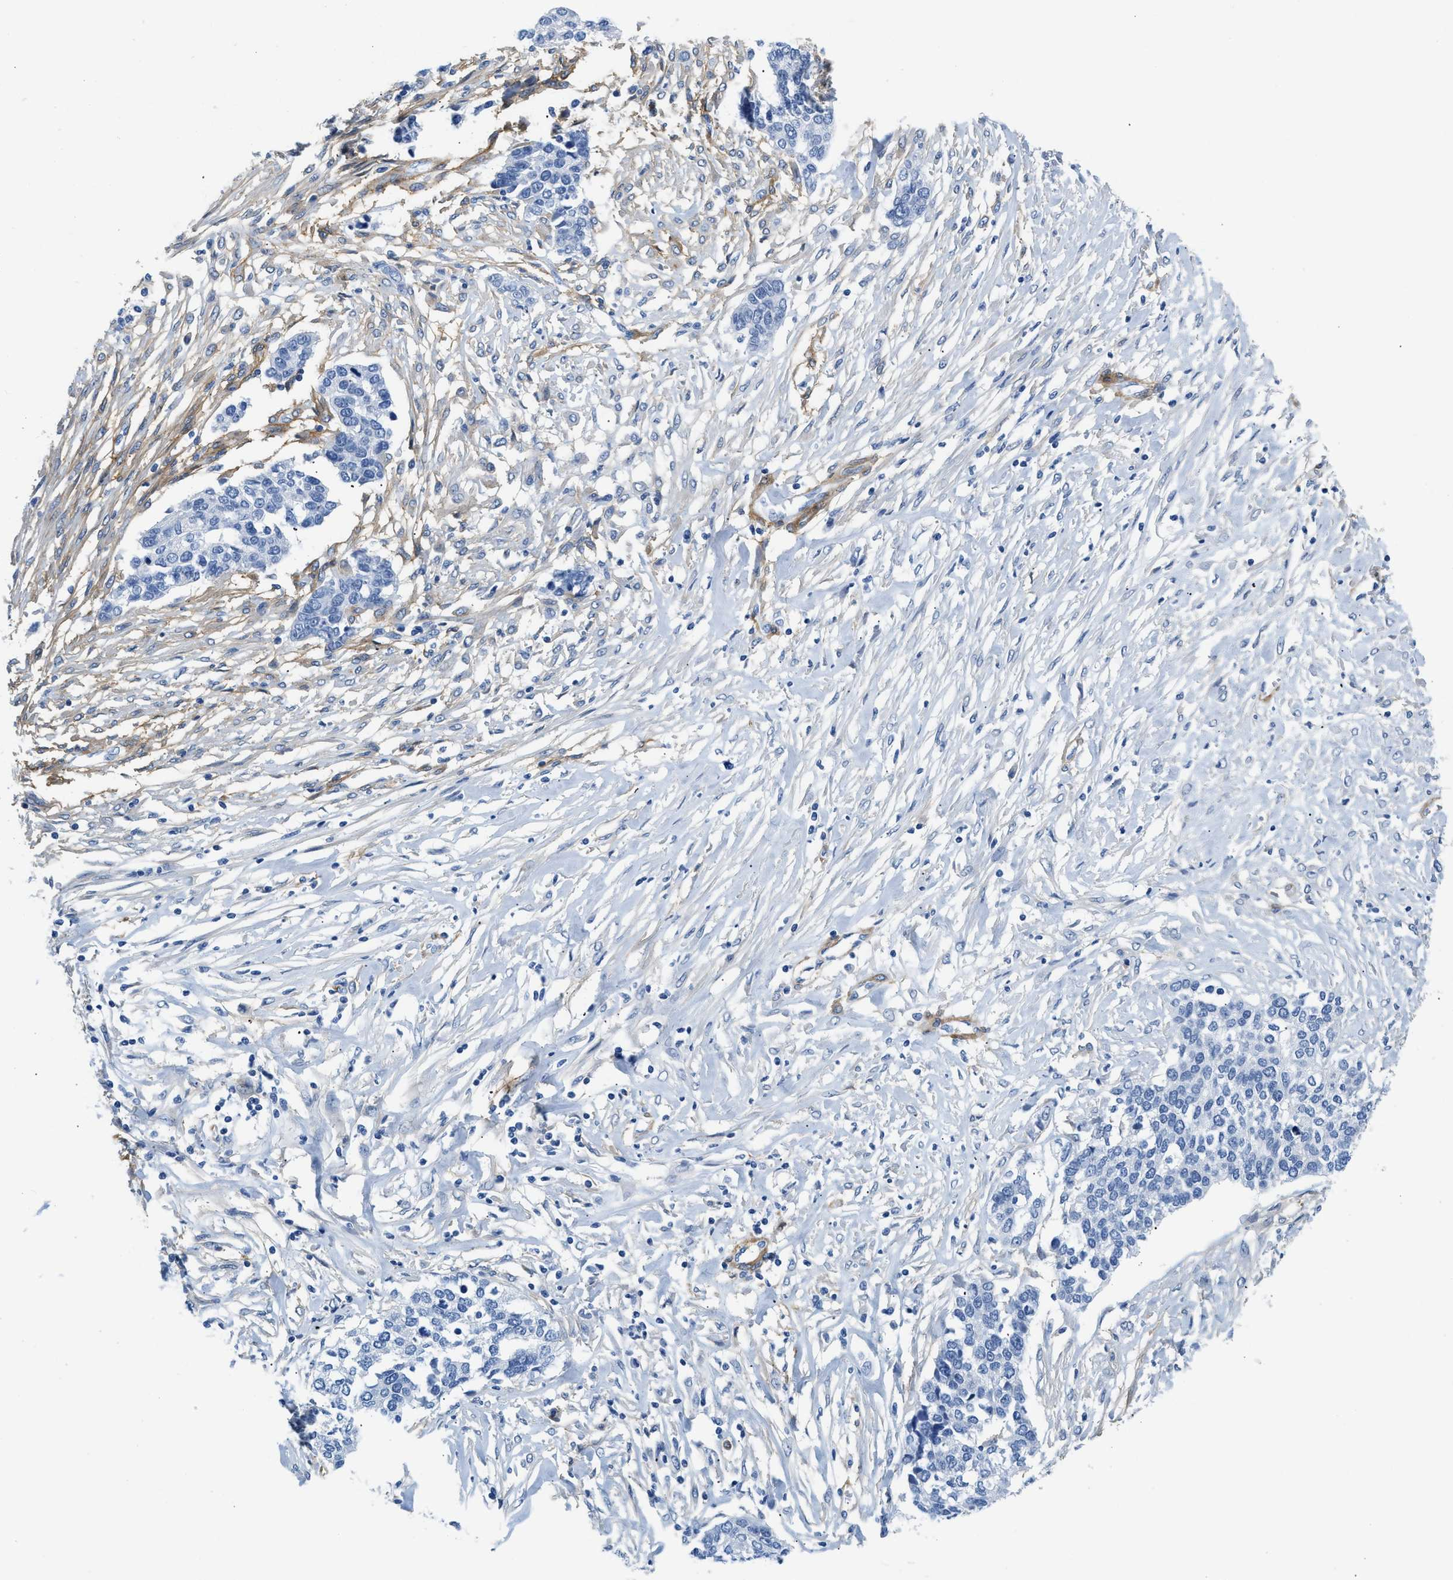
{"staining": {"intensity": "negative", "quantity": "none", "location": "none"}, "tissue": "ovarian cancer", "cell_type": "Tumor cells", "image_type": "cancer", "snomed": [{"axis": "morphology", "description": "Cystadenocarcinoma, serous, NOS"}, {"axis": "topography", "description": "Ovary"}], "caption": "Histopathology image shows no significant protein positivity in tumor cells of ovarian cancer (serous cystadenocarcinoma).", "gene": "PDGFRB", "patient": {"sex": "female", "age": 44}}